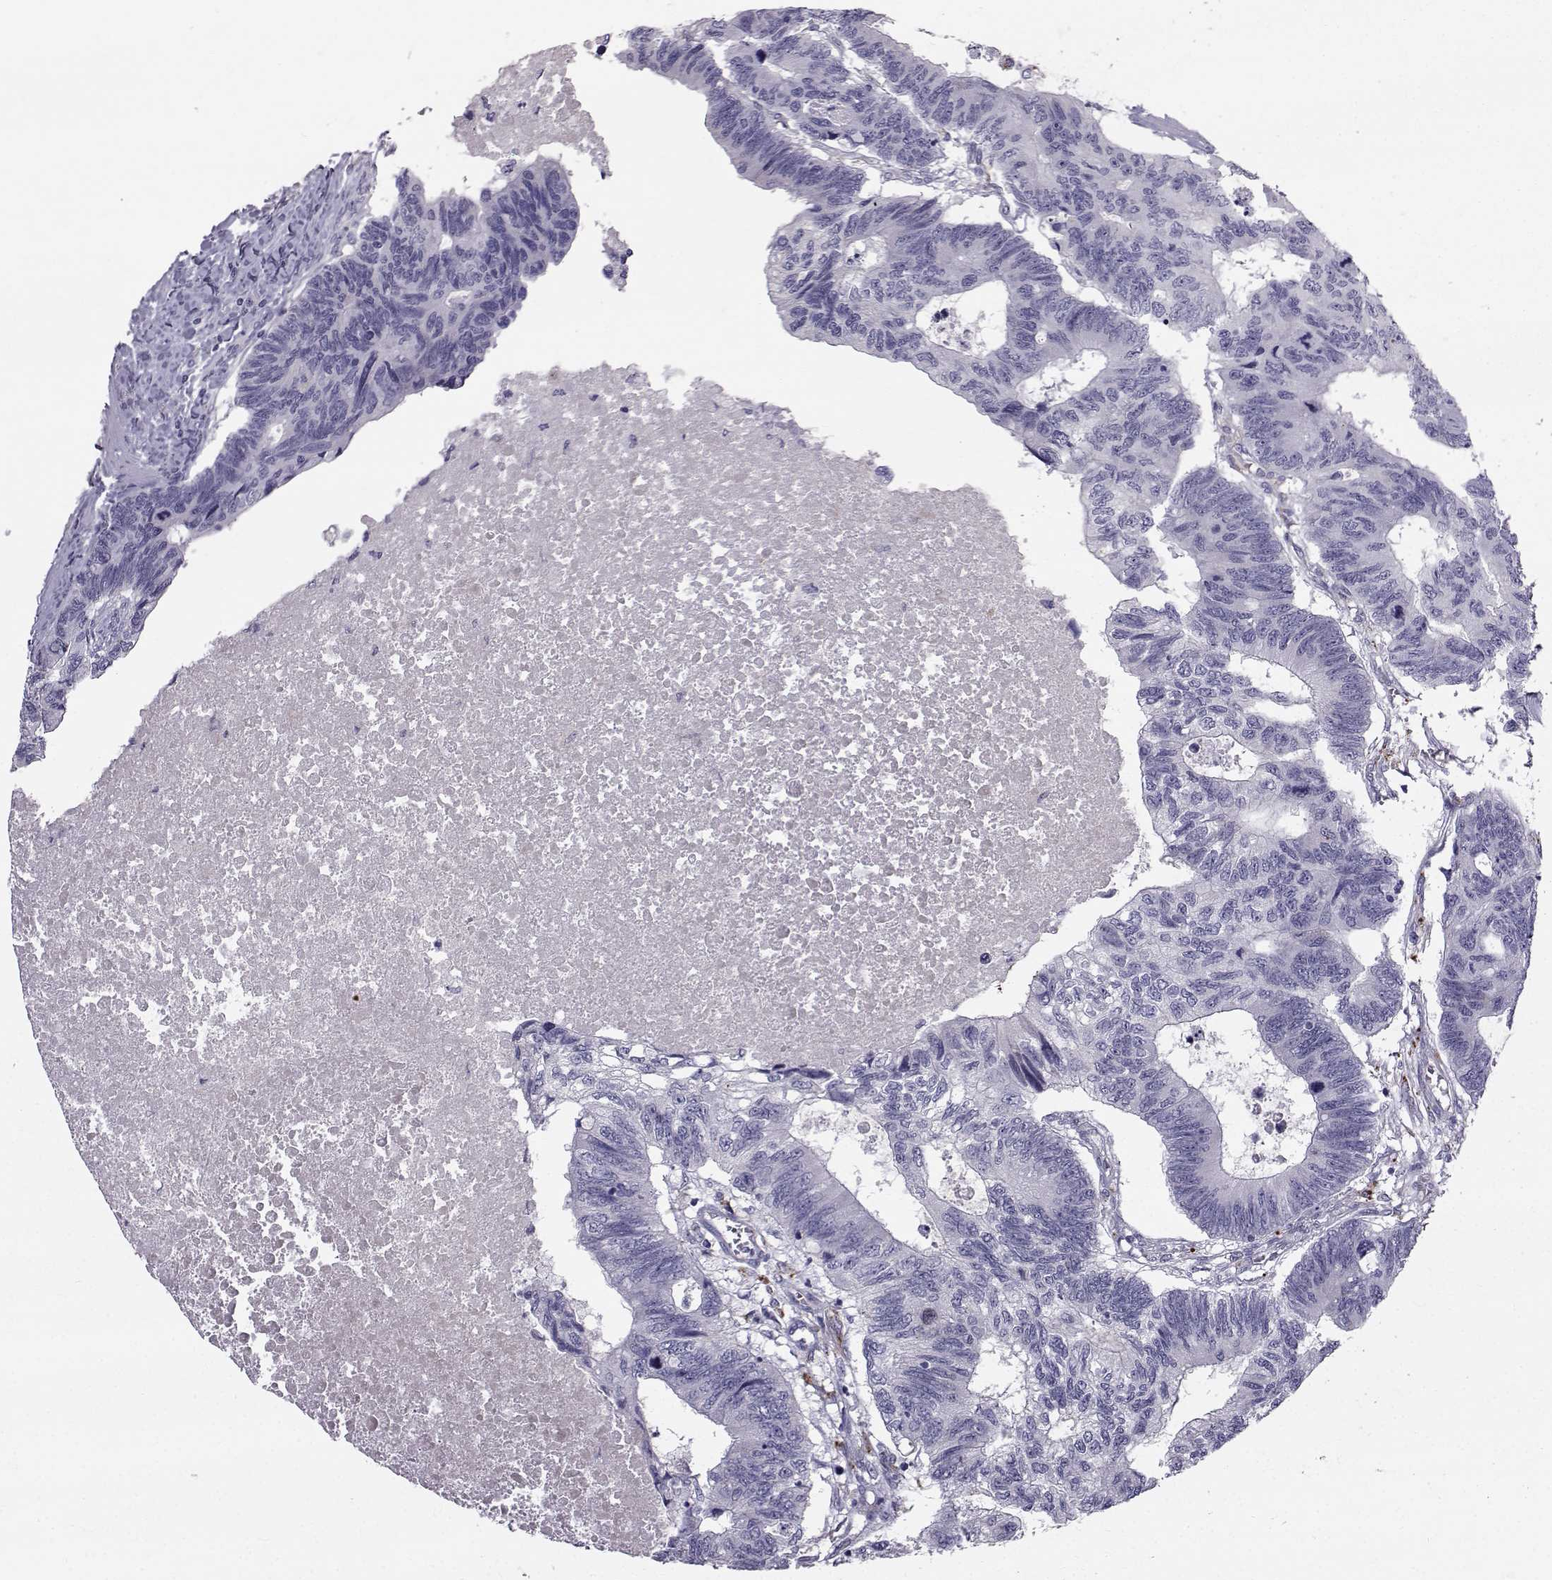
{"staining": {"intensity": "negative", "quantity": "none", "location": "none"}, "tissue": "colorectal cancer", "cell_type": "Tumor cells", "image_type": "cancer", "snomed": [{"axis": "morphology", "description": "Adenocarcinoma, NOS"}, {"axis": "topography", "description": "Colon"}], "caption": "The immunohistochemistry (IHC) photomicrograph has no significant positivity in tumor cells of colorectal cancer tissue.", "gene": "CALCR", "patient": {"sex": "female", "age": 77}}